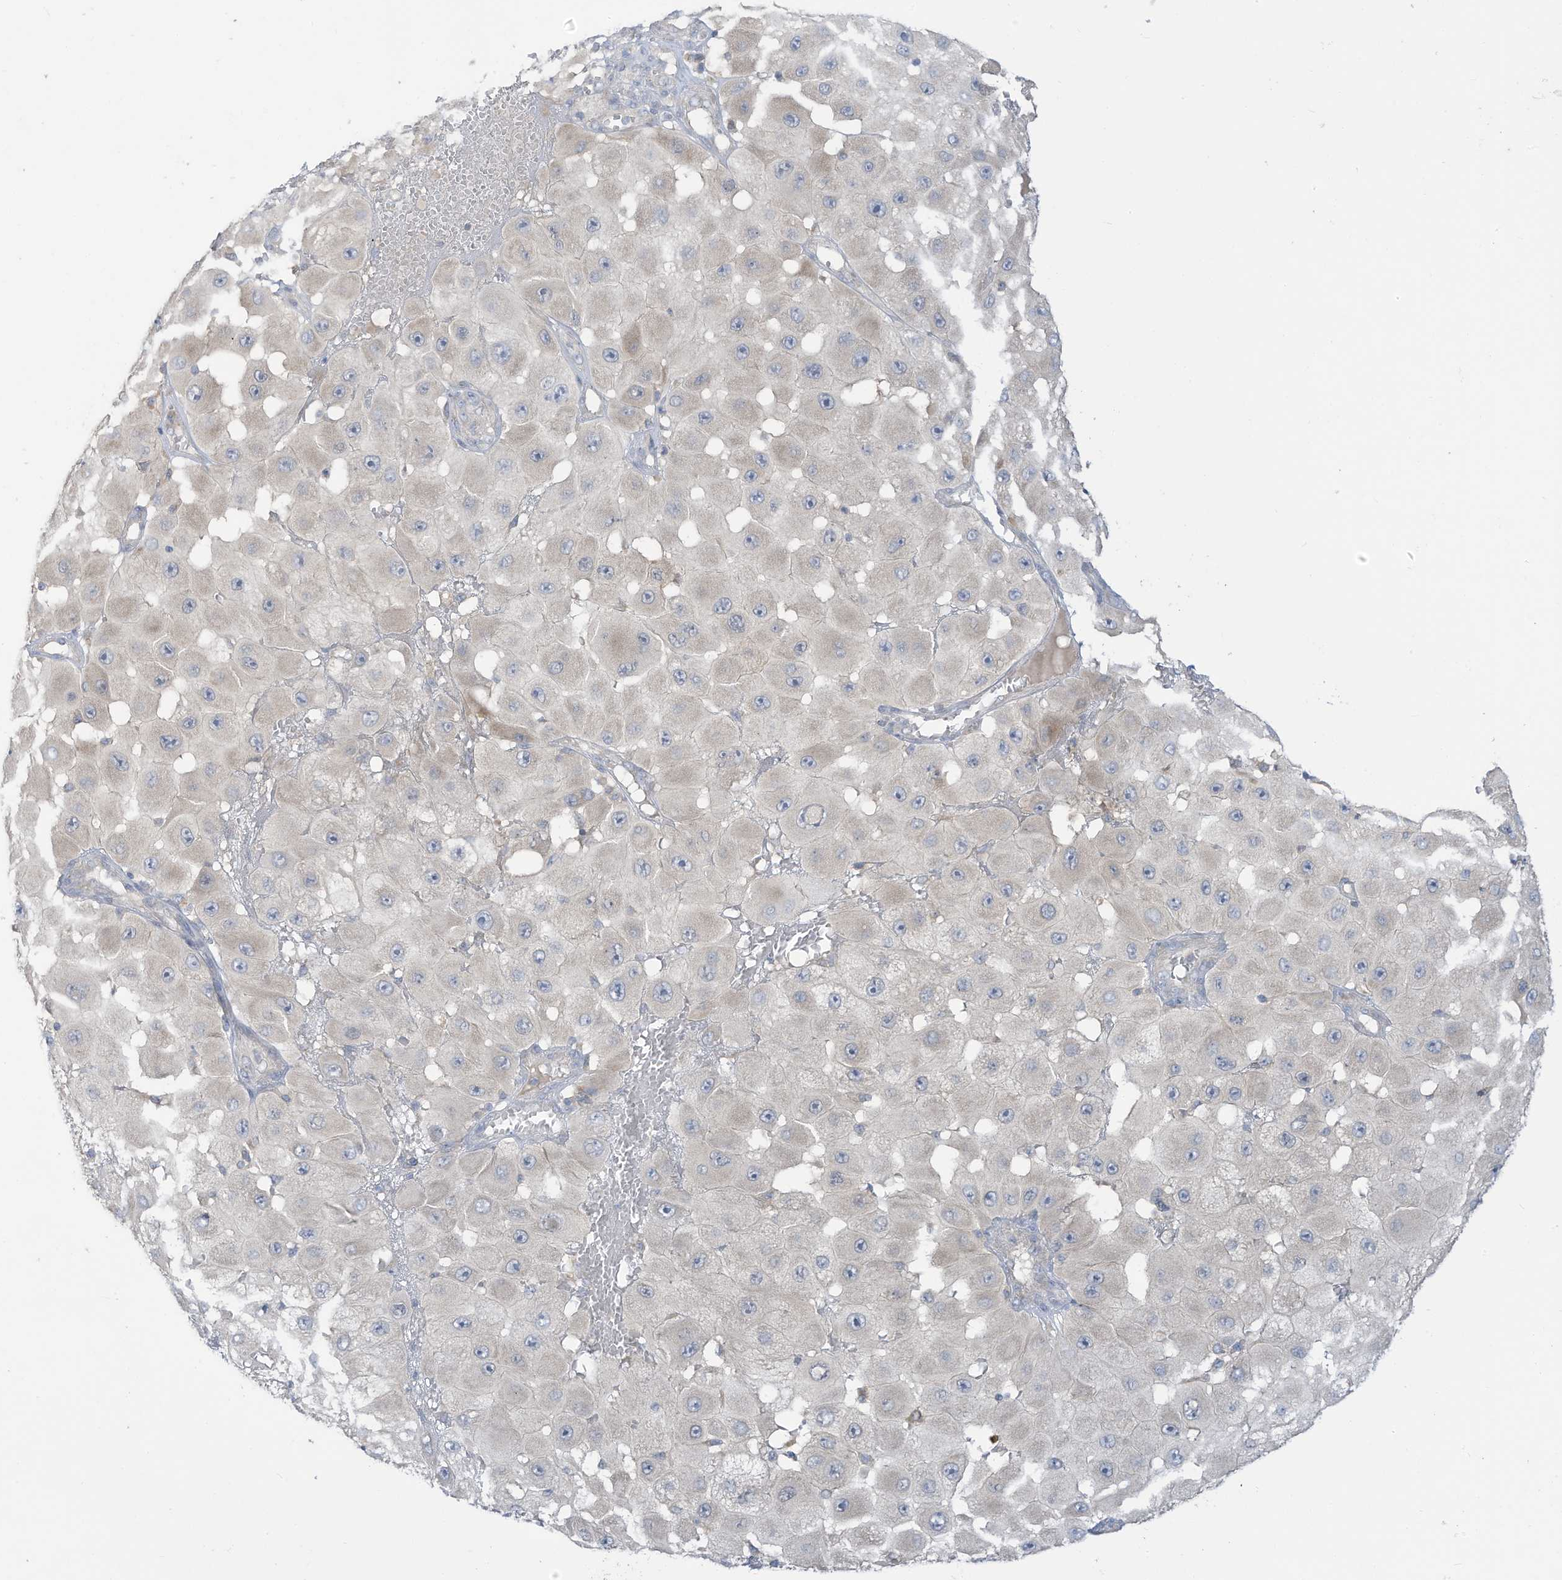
{"staining": {"intensity": "negative", "quantity": "none", "location": "none"}, "tissue": "melanoma", "cell_type": "Tumor cells", "image_type": "cancer", "snomed": [{"axis": "morphology", "description": "Malignant melanoma, NOS"}, {"axis": "topography", "description": "Skin"}], "caption": "IHC micrograph of melanoma stained for a protein (brown), which reveals no staining in tumor cells.", "gene": "LRRN2", "patient": {"sex": "female", "age": 81}}